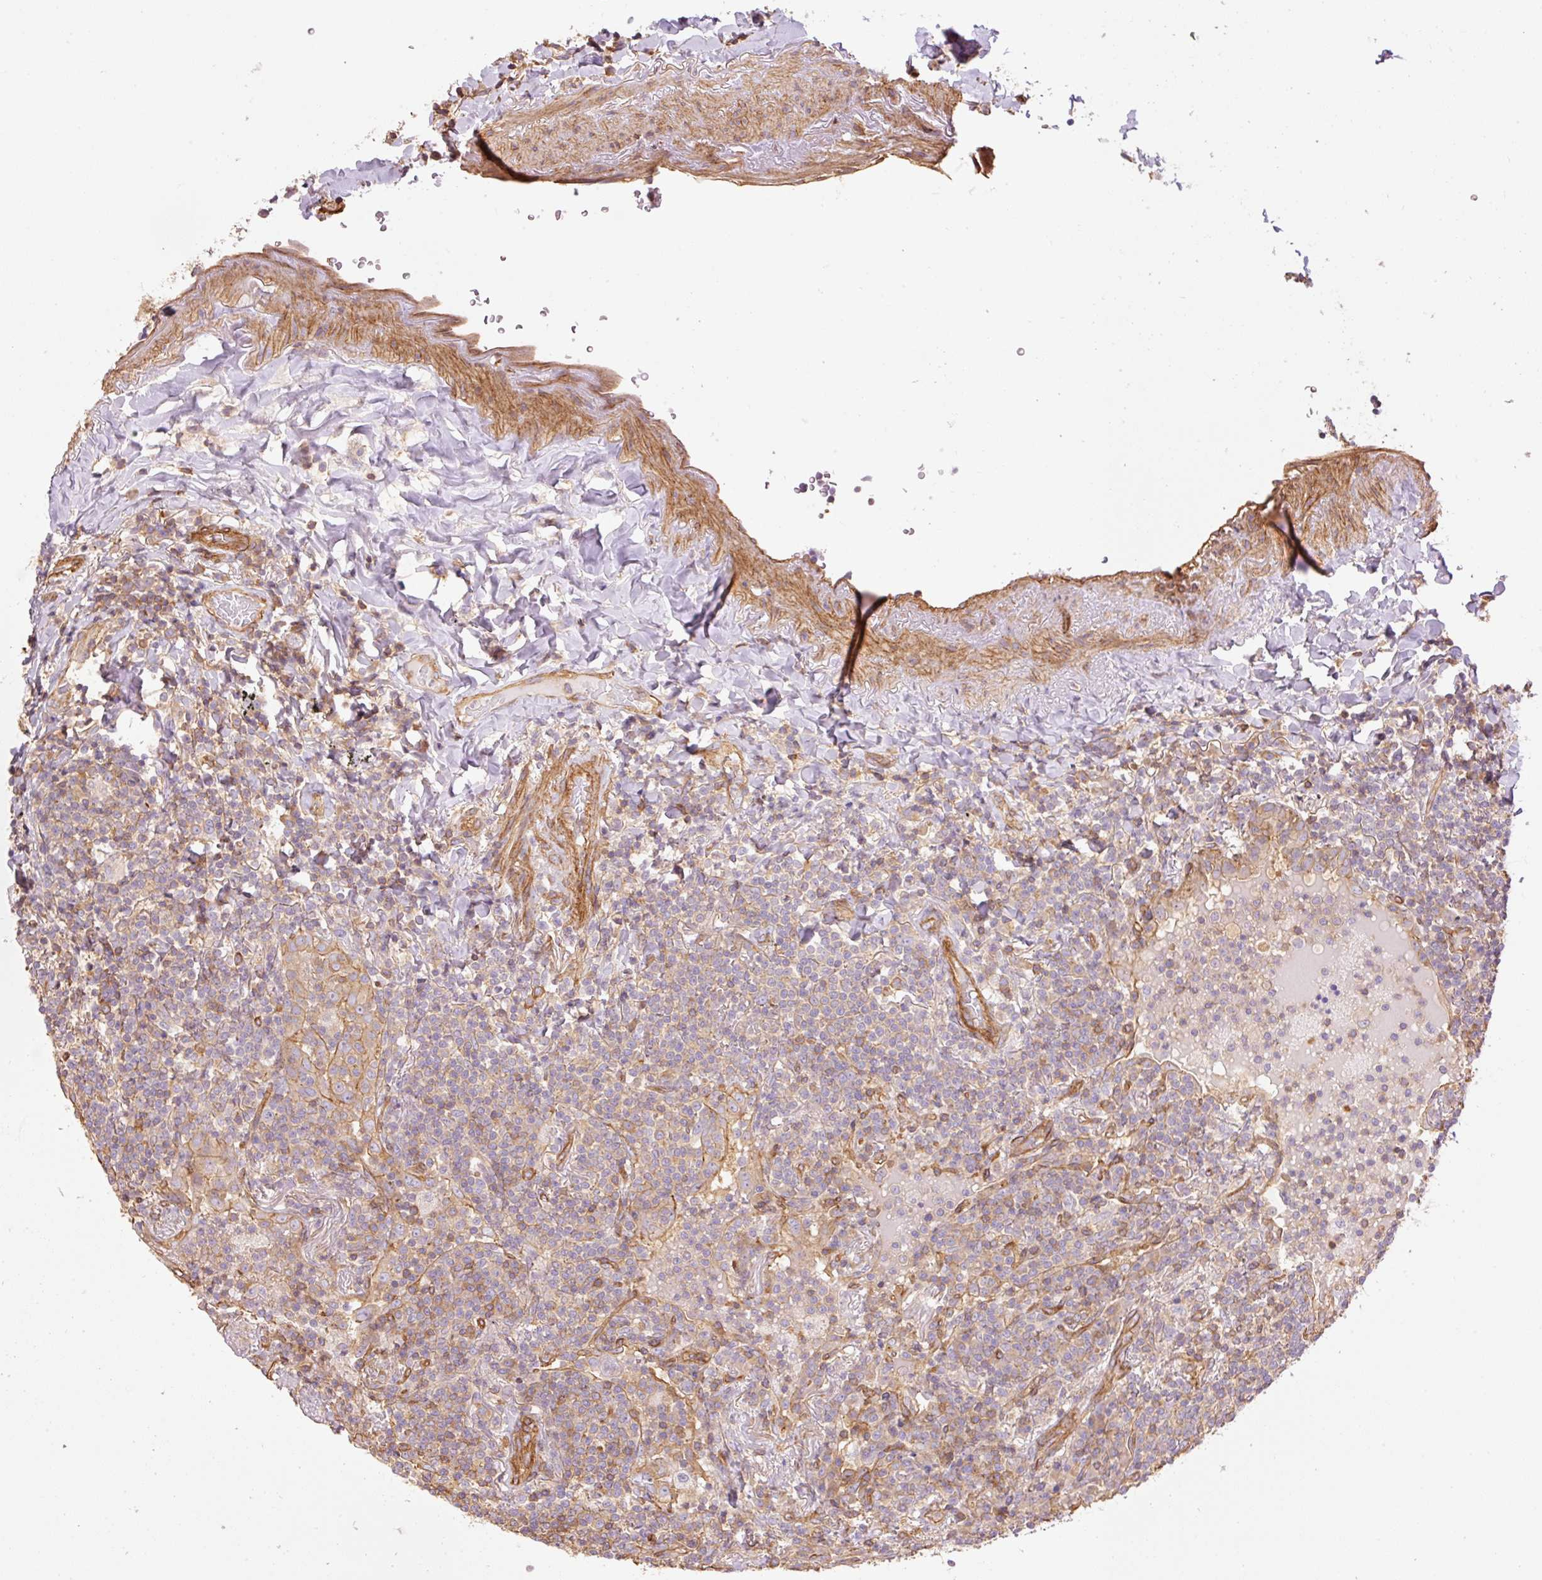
{"staining": {"intensity": "negative", "quantity": "none", "location": "none"}, "tissue": "lymphoma", "cell_type": "Tumor cells", "image_type": "cancer", "snomed": [{"axis": "morphology", "description": "Malignant lymphoma, non-Hodgkin's type, Low grade"}, {"axis": "topography", "description": "Lung"}], "caption": "An image of low-grade malignant lymphoma, non-Hodgkin's type stained for a protein shows no brown staining in tumor cells.", "gene": "PPP1R1B", "patient": {"sex": "female", "age": 71}}